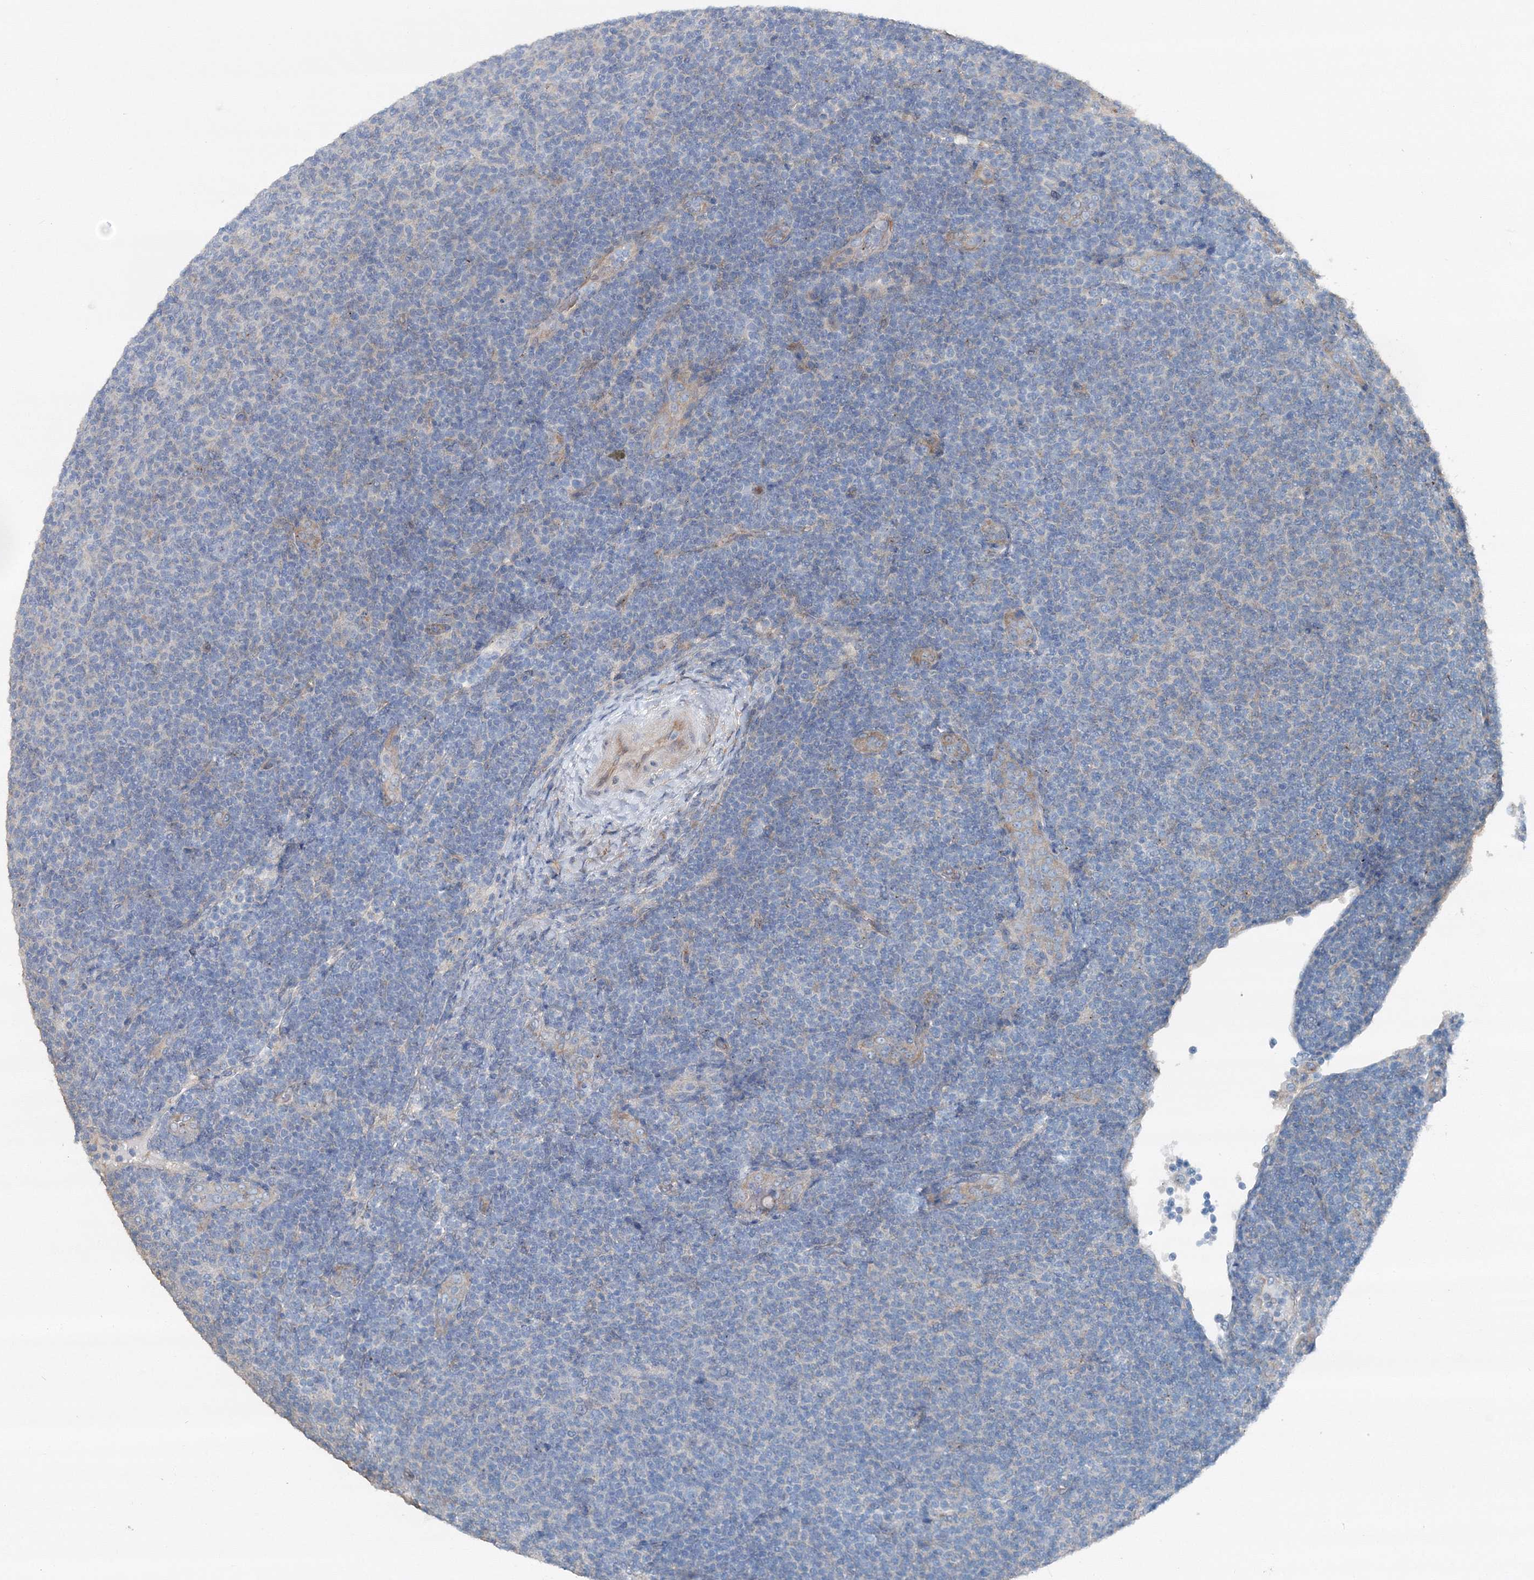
{"staining": {"intensity": "negative", "quantity": "none", "location": "none"}, "tissue": "lymphoma", "cell_type": "Tumor cells", "image_type": "cancer", "snomed": [{"axis": "morphology", "description": "Malignant lymphoma, non-Hodgkin's type, Low grade"}, {"axis": "topography", "description": "Lymph node"}], "caption": "Malignant lymphoma, non-Hodgkin's type (low-grade) was stained to show a protein in brown. There is no significant positivity in tumor cells.", "gene": "MPHOSPH9", "patient": {"sex": "male", "age": 66}}